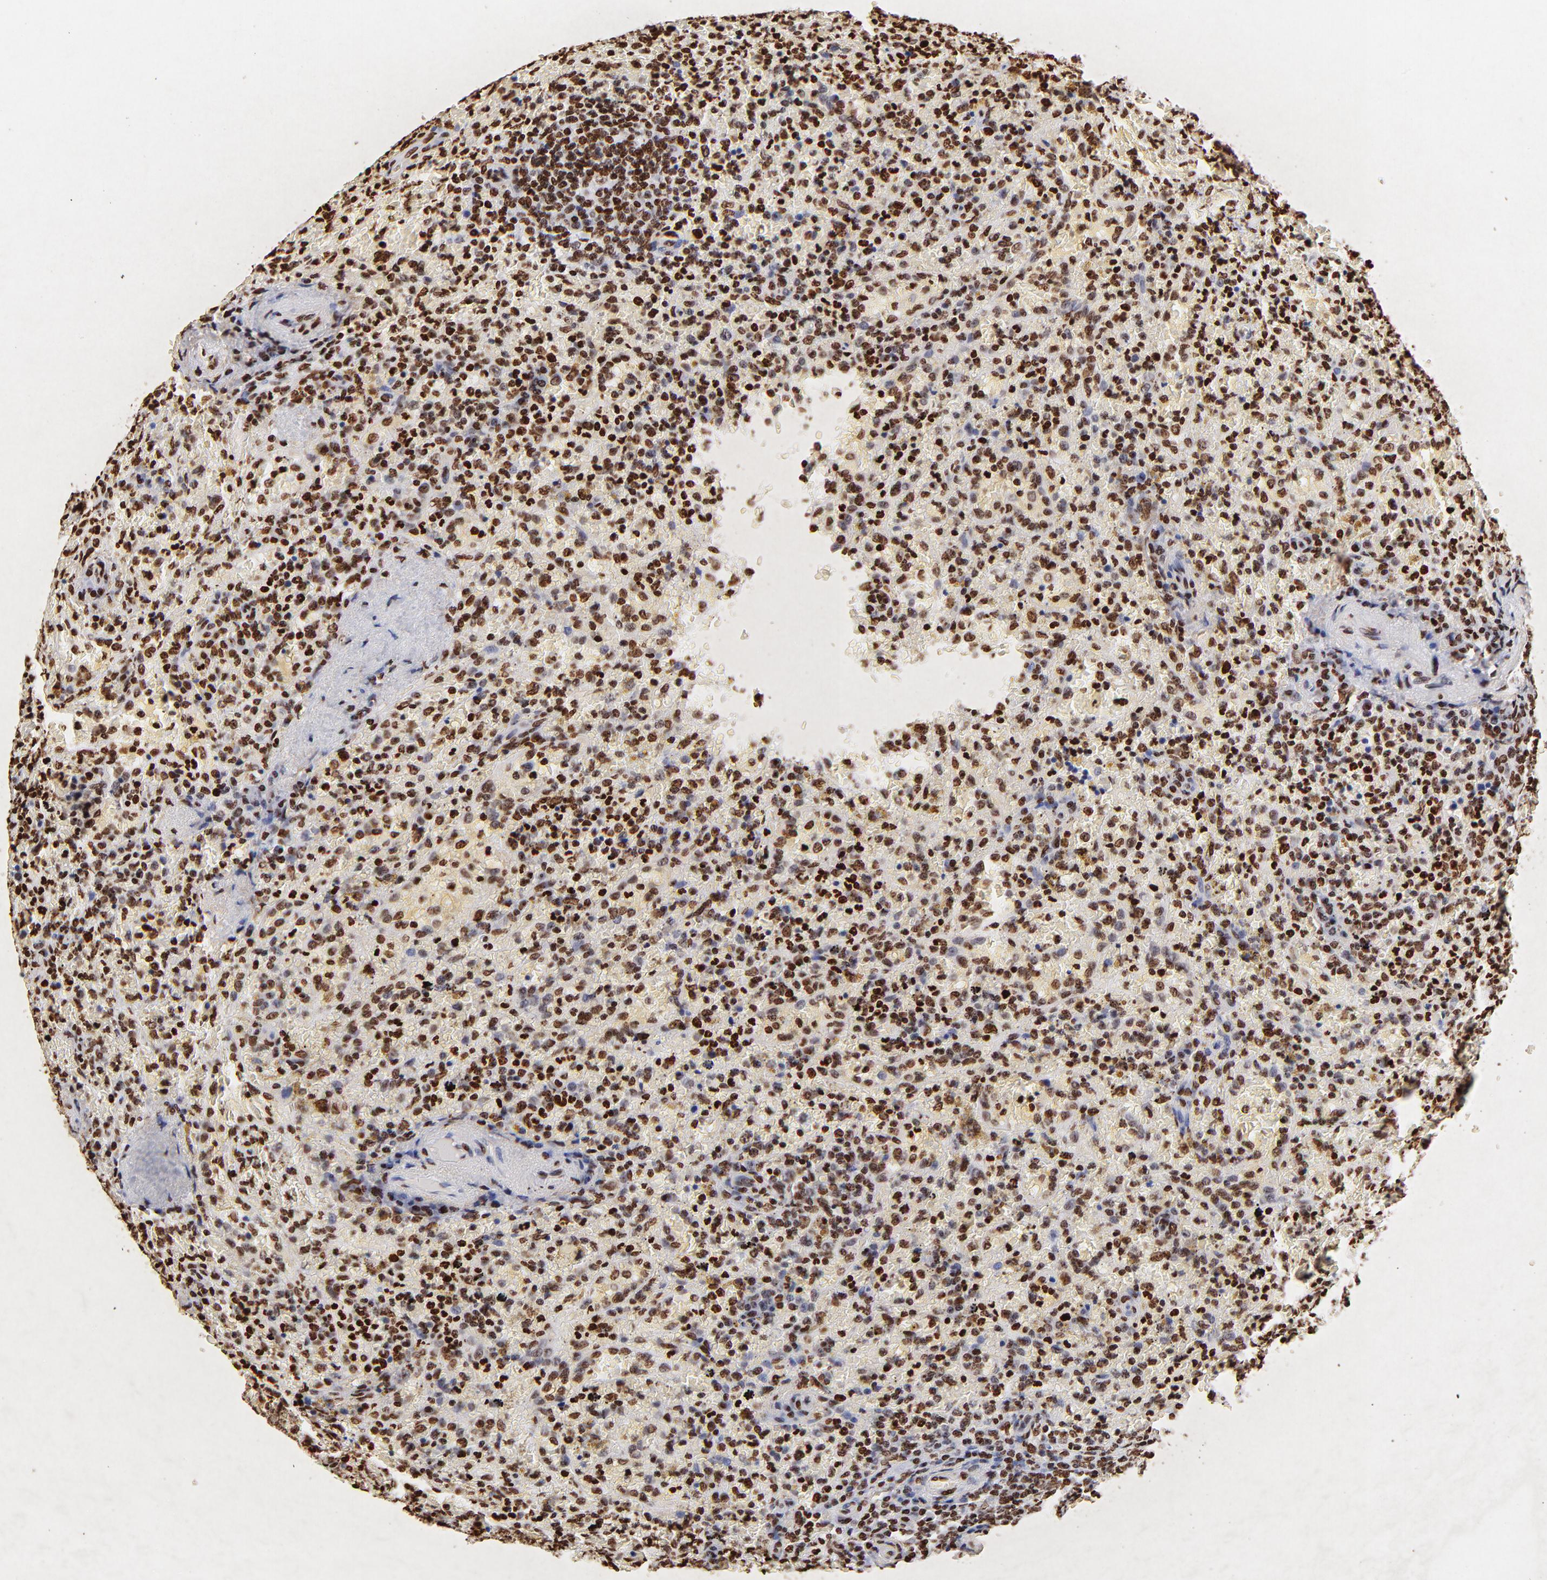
{"staining": {"intensity": "strong", "quantity": ">75%", "location": "nuclear"}, "tissue": "lymphoma", "cell_type": "Tumor cells", "image_type": "cancer", "snomed": [{"axis": "morphology", "description": "Malignant lymphoma, non-Hodgkin's type, High grade"}, {"axis": "topography", "description": "Spleen"}, {"axis": "topography", "description": "Lymph node"}], "caption": "A high-resolution micrograph shows immunohistochemistry (IHC) staining of lymphoma, which shows strong nuclear expression in approximately >75% of tumor cells. The staining was performed using DAB, with brown indicating positive protein expression. Nuclei are stained blue with hematoxylin.", "gene": "FBH1", "patient": {"sex": "female", "age": 70}}